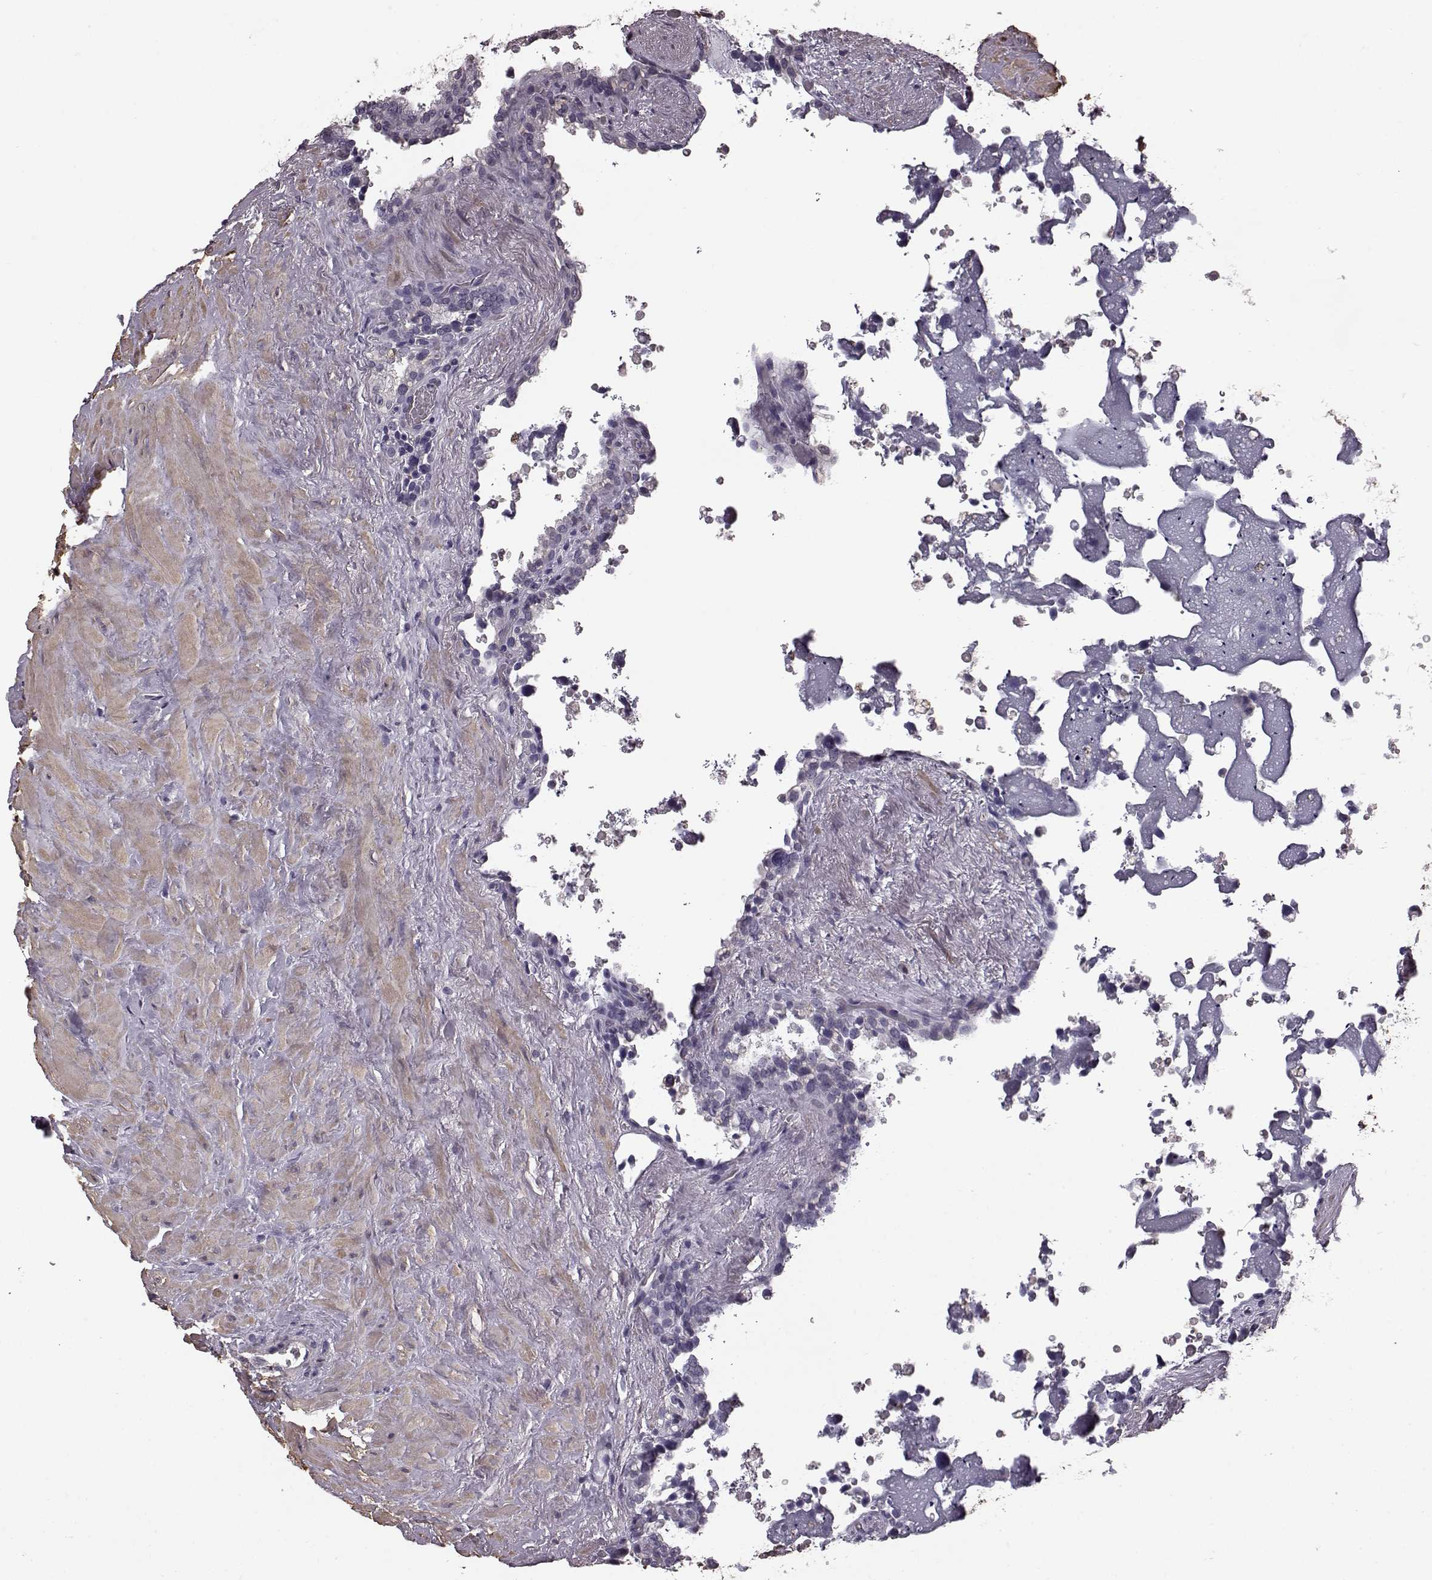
{"staining": {"intensity": "negative", "quantity": "none", "location": "none"}, "tissue": "seminal vesicle", "cell_type": "Glandular cells", "image_type": "normal", "snomed": [{"axis": "morphology", "description": "Normal tissue, NOS"}, {"axis": "topography", "description": "Seminal veicle"}], "caption": "This is a image of IHC staining of normal seminal vesicle, which shows no positivity in glandular cells. (DAB (3,3'-diaminobenzidine) immunohistochemistry (IHC), high magnification).", "gene": "SLCO3A1", "patient": {"sex": "male", "age": 71}}